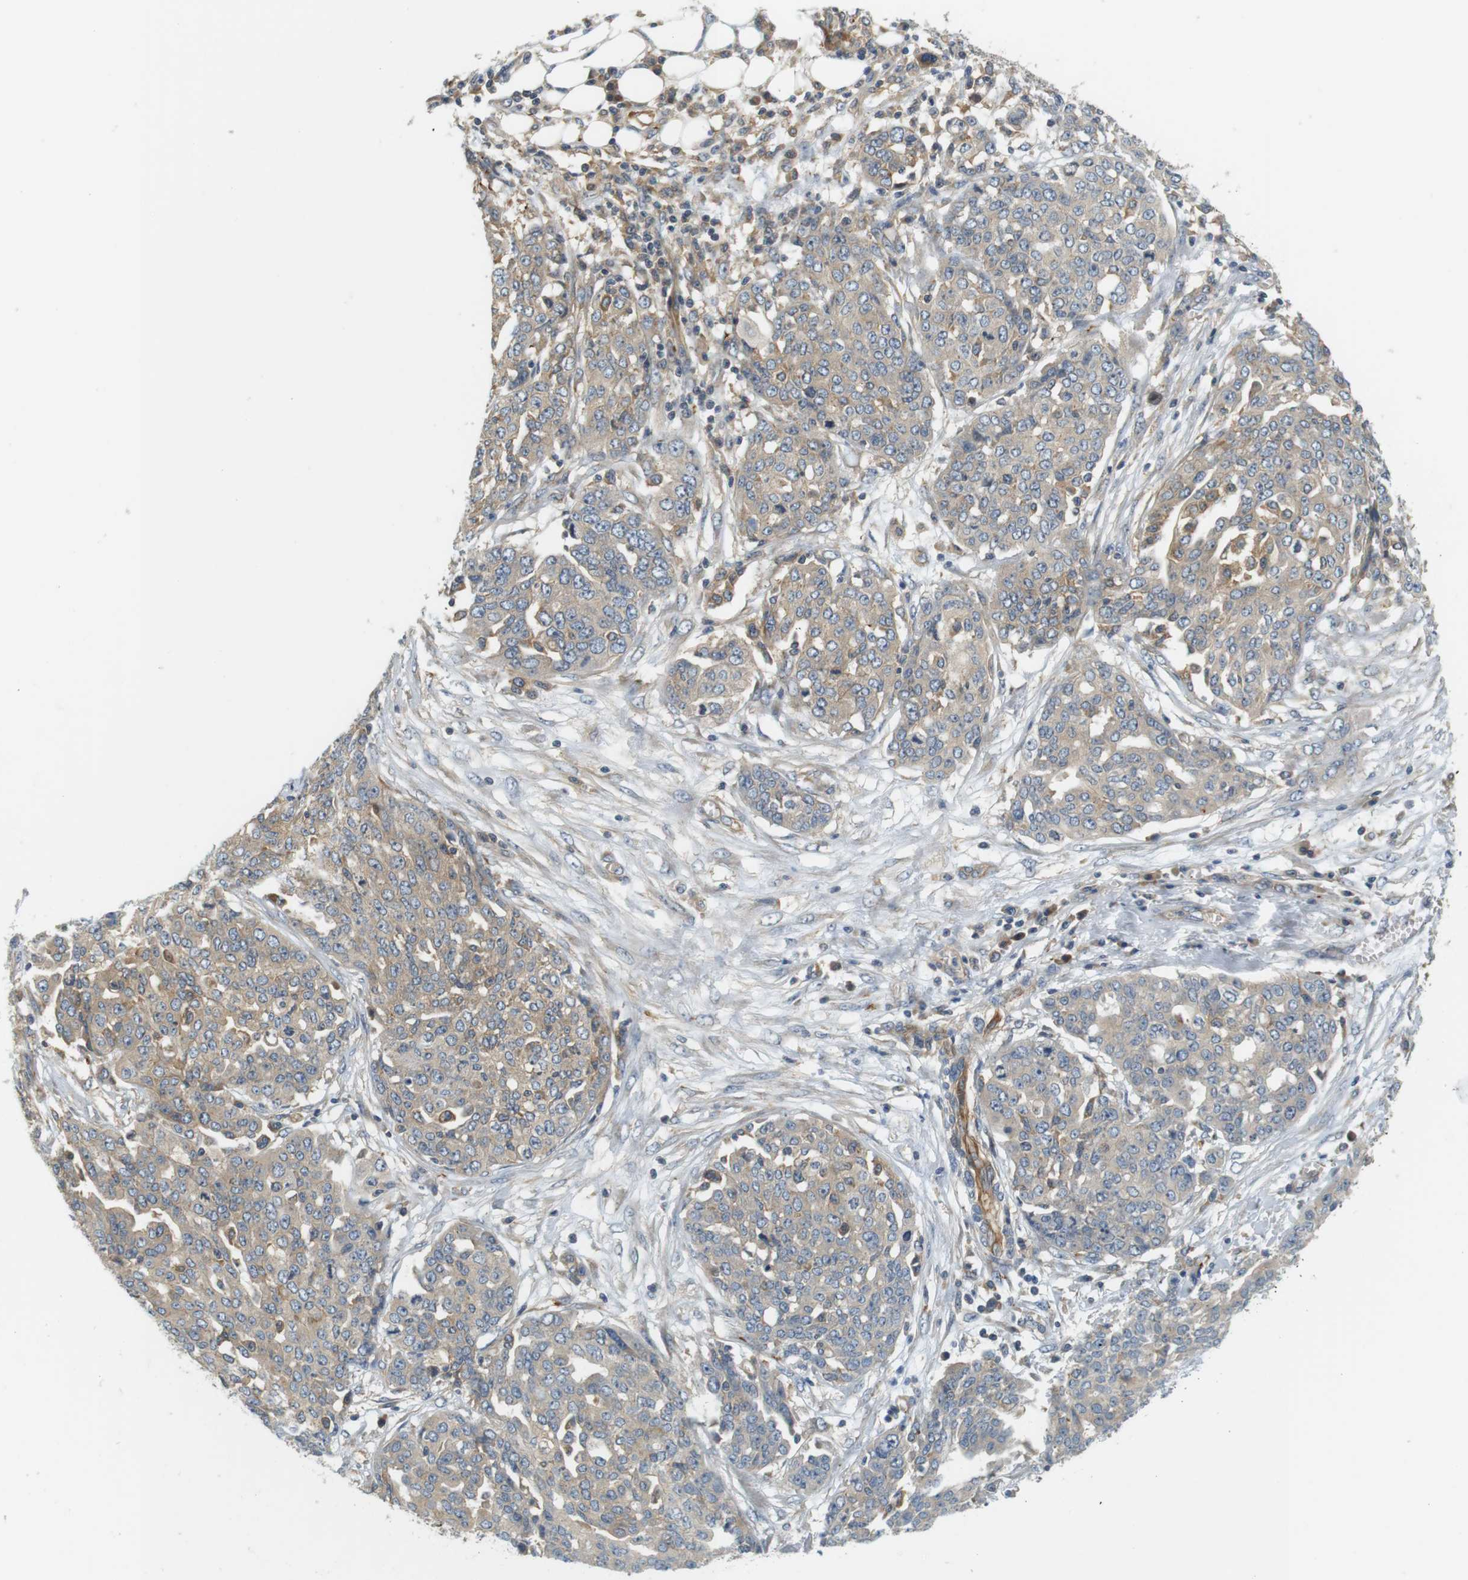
{"staining": {"intensity": "weak", "quantity": "25%-75%", "location": "cytoplasmic/membranous"}, "tissue": "ovarian cancer", "cell_type": "Tumor cells", "image_type": "cancer", "snomed": [{"axis": "morphology", "description": "Cystadenocarcinoma, serous, NOS"}, {"axis": "topography", "description": "Soft tissue"}, {"axis": "topography", "description": "Ovary"}], "caption": "The photomicrograph shows a brown stain indicating the presence of a protein in the cytoplasmic/membranous of tumor cells in ovarian cancer (serous cystadenocarcinoma).", "gene": "SH3GLB1", "patient": {"sex": "female", "age": 57}}